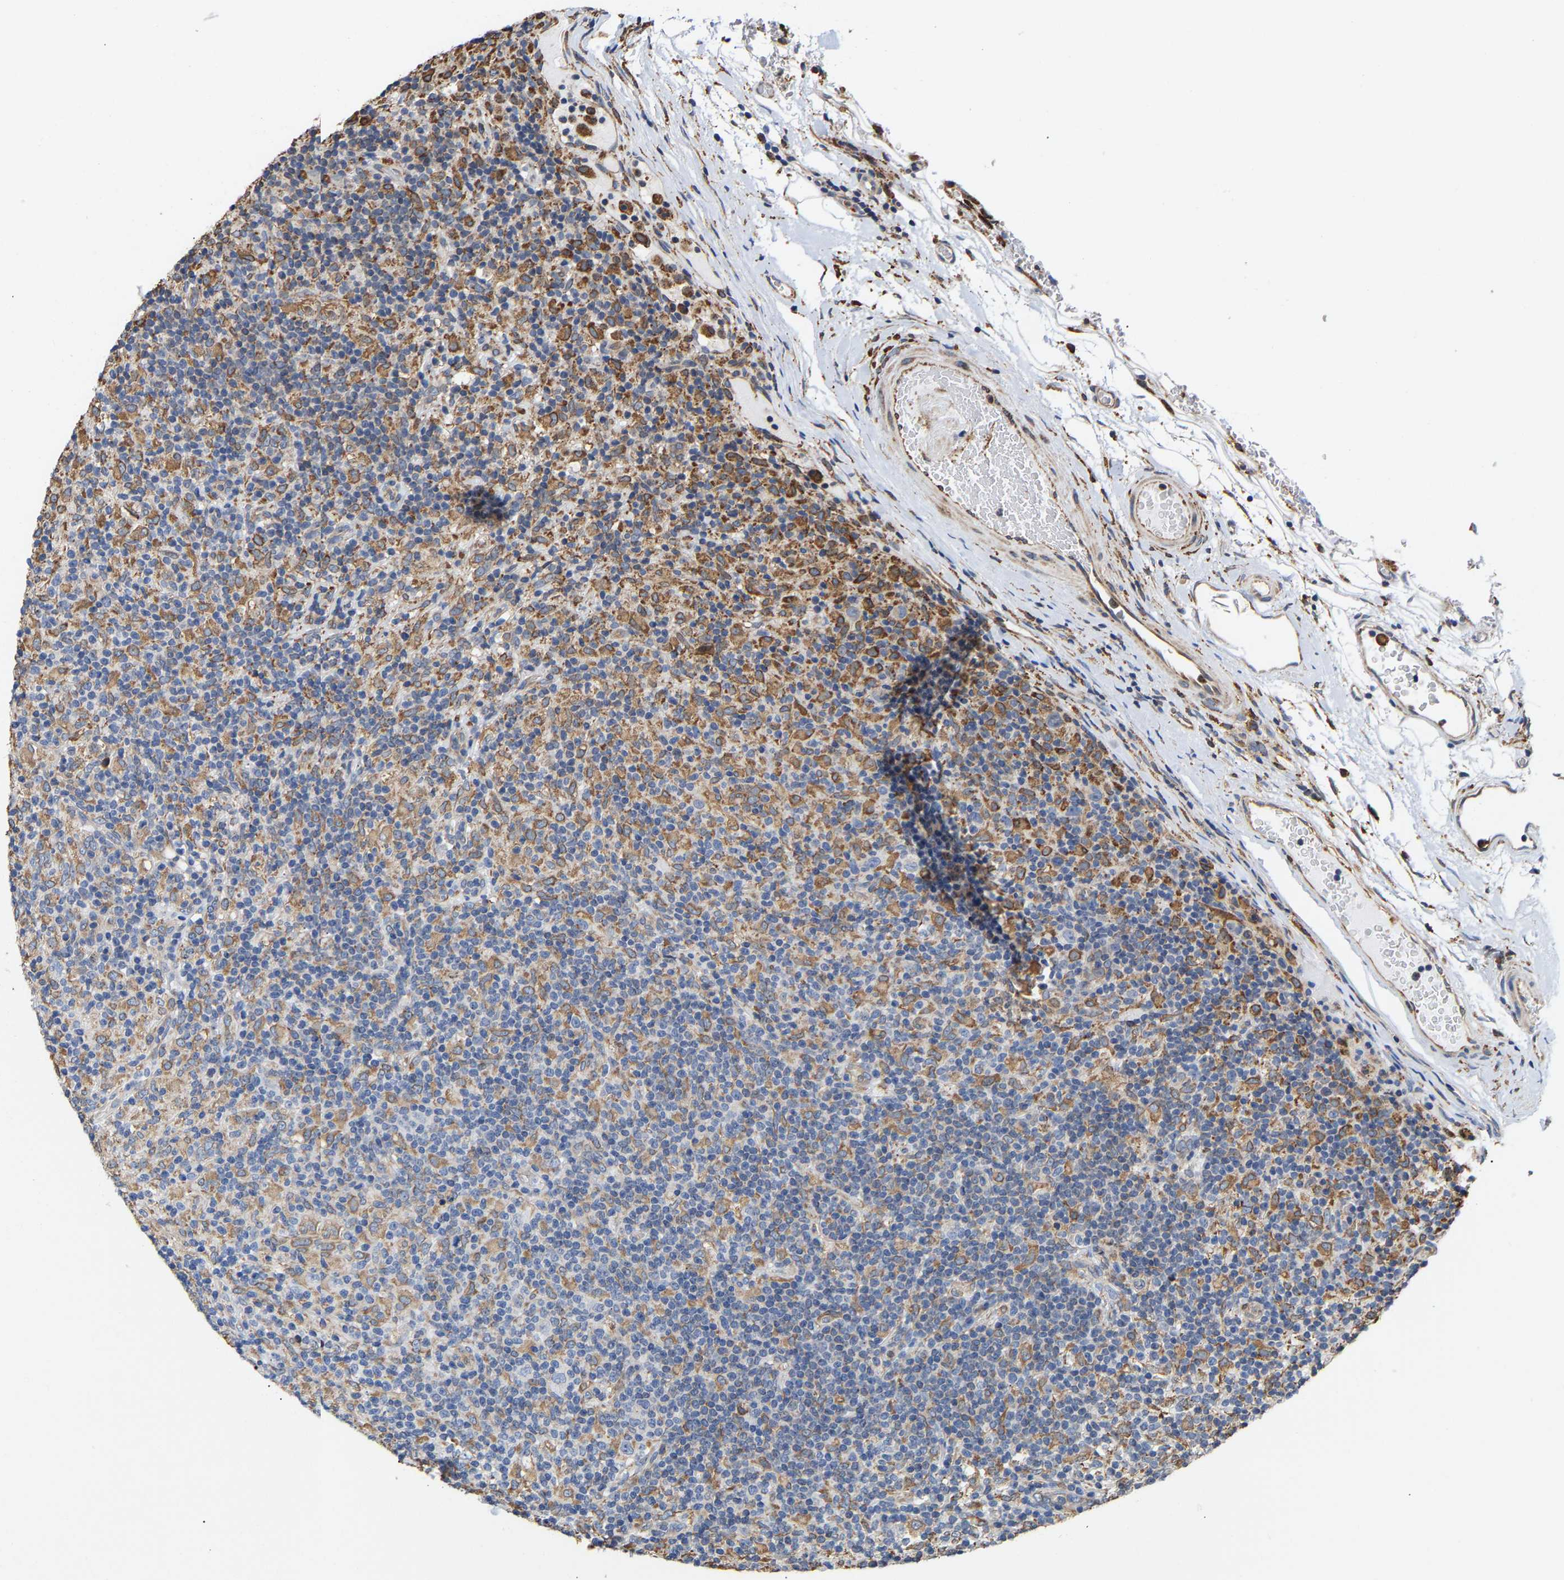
{"staining": {"intensity": "moderate", "quantity": ">75%", "location": "cytoplasmic/membranous"}, "tissue": "lymphoma", "cell_type": "Tumor cells", "image_type": "cancer", "snomed": [{"axis": "morphology", "description": "Hodgkin's disease, NOS"}, {"axis": "topography", "description": "Lymph node"}], "caption": "Immunohistochemistry (IHC) of lymphoma shows medium levels of moderate cytoplasmic/membranous expression in approximately >75% of tumor cells.", "gene": "ARAP1", "patient": {"sex": "male", "age": 70}}